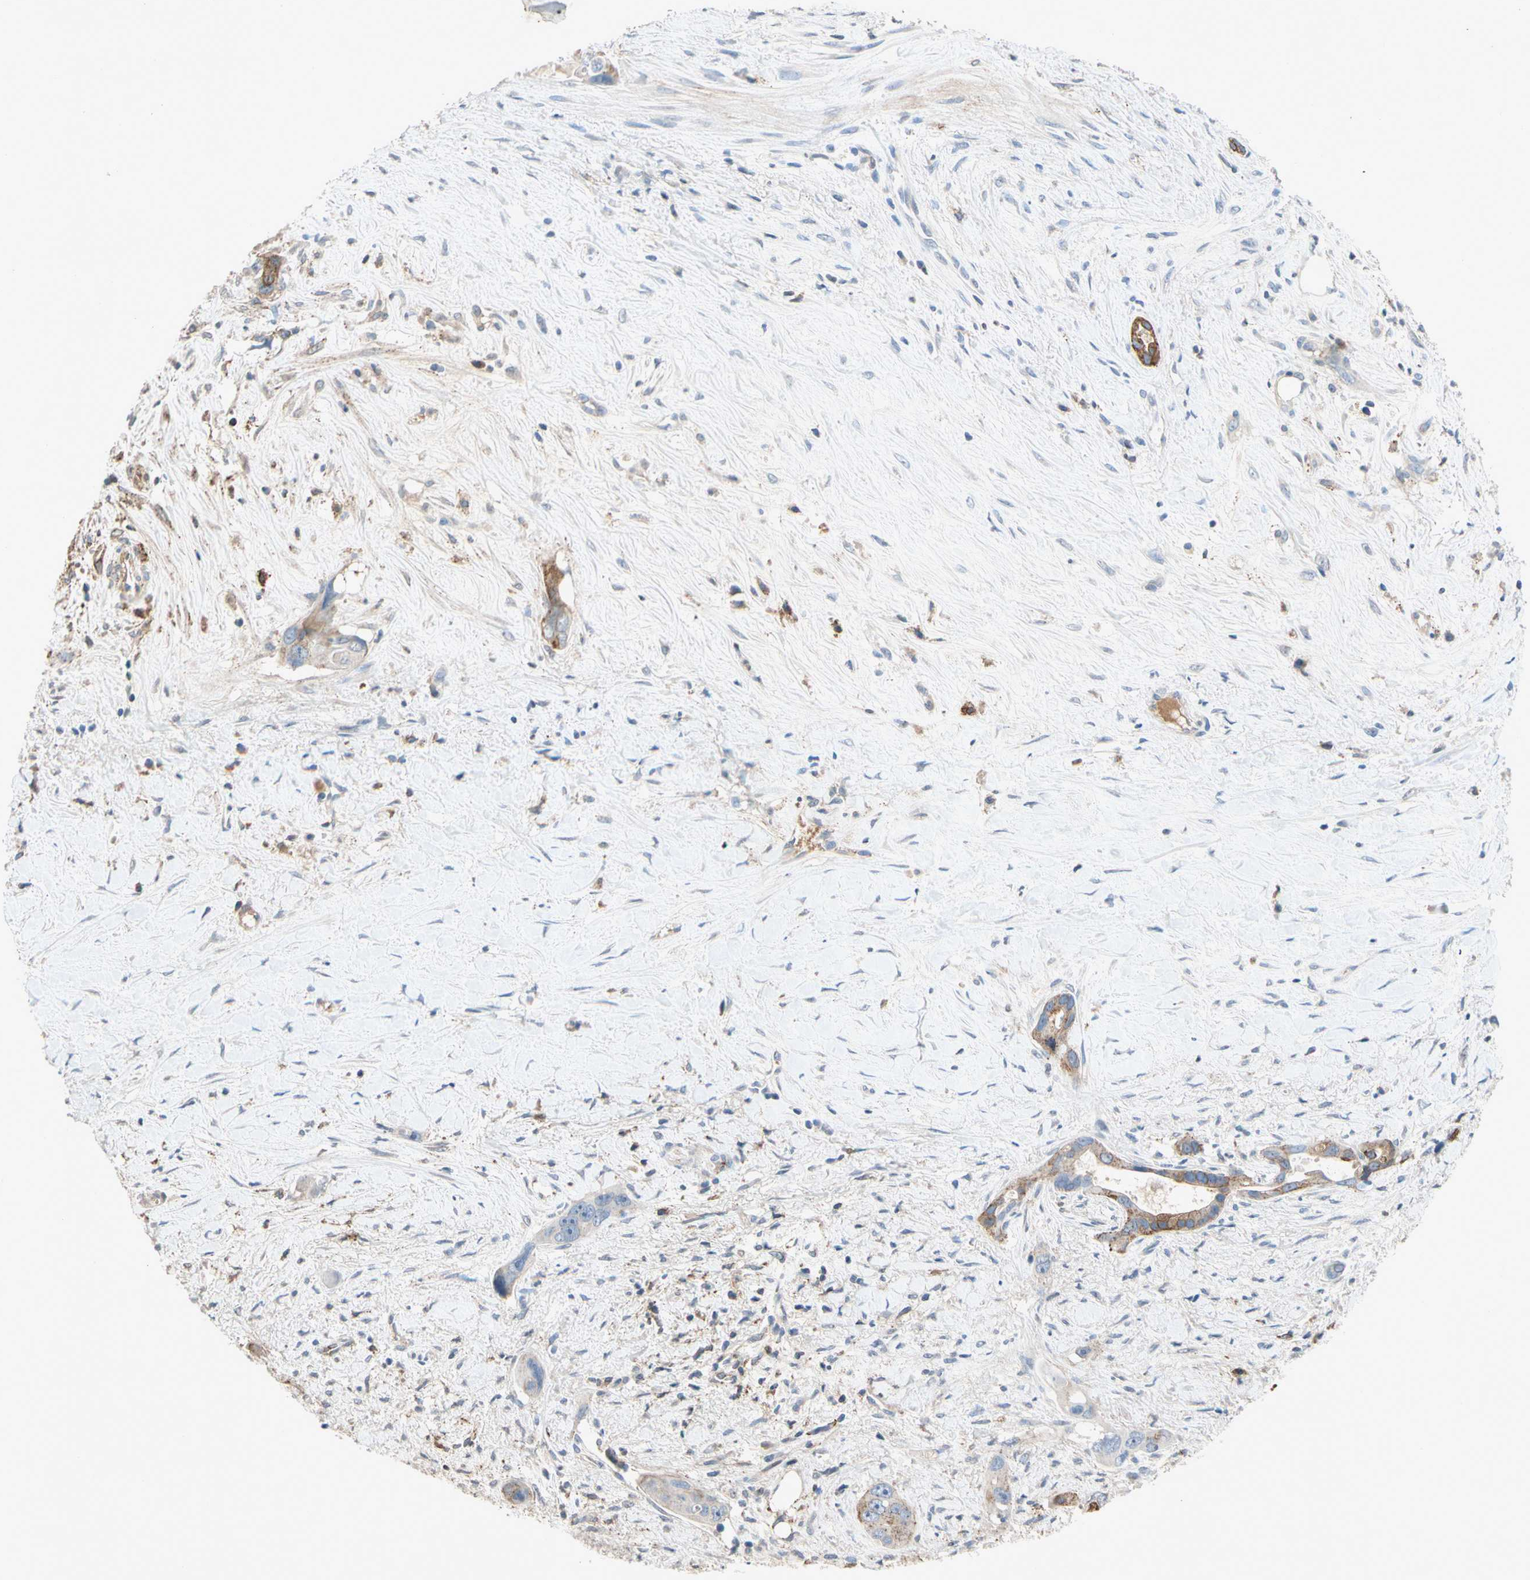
{"staining": {"intensity": "moderate", "quantity": "<25%", "location": "cytoplasmic/membranous"}, "tissue": "liver cancer", "cell_type": "Tumor cells", "image_type": "cancer", "snomed": [{"axis": "morphology", "description": "Cholangiocarcinoma"}, {"axis": "topography", "description": "Liver"}], "caption": "The photomicrograph shows immunohistochemical staining of cholangiocarcinoma (liver). There is moderate cytoplasmic/membranous expression is seen in approximately <25% of tumor cells.", "gene": "NDFIP2", "patient": {"sex": "female", "age": 65}}